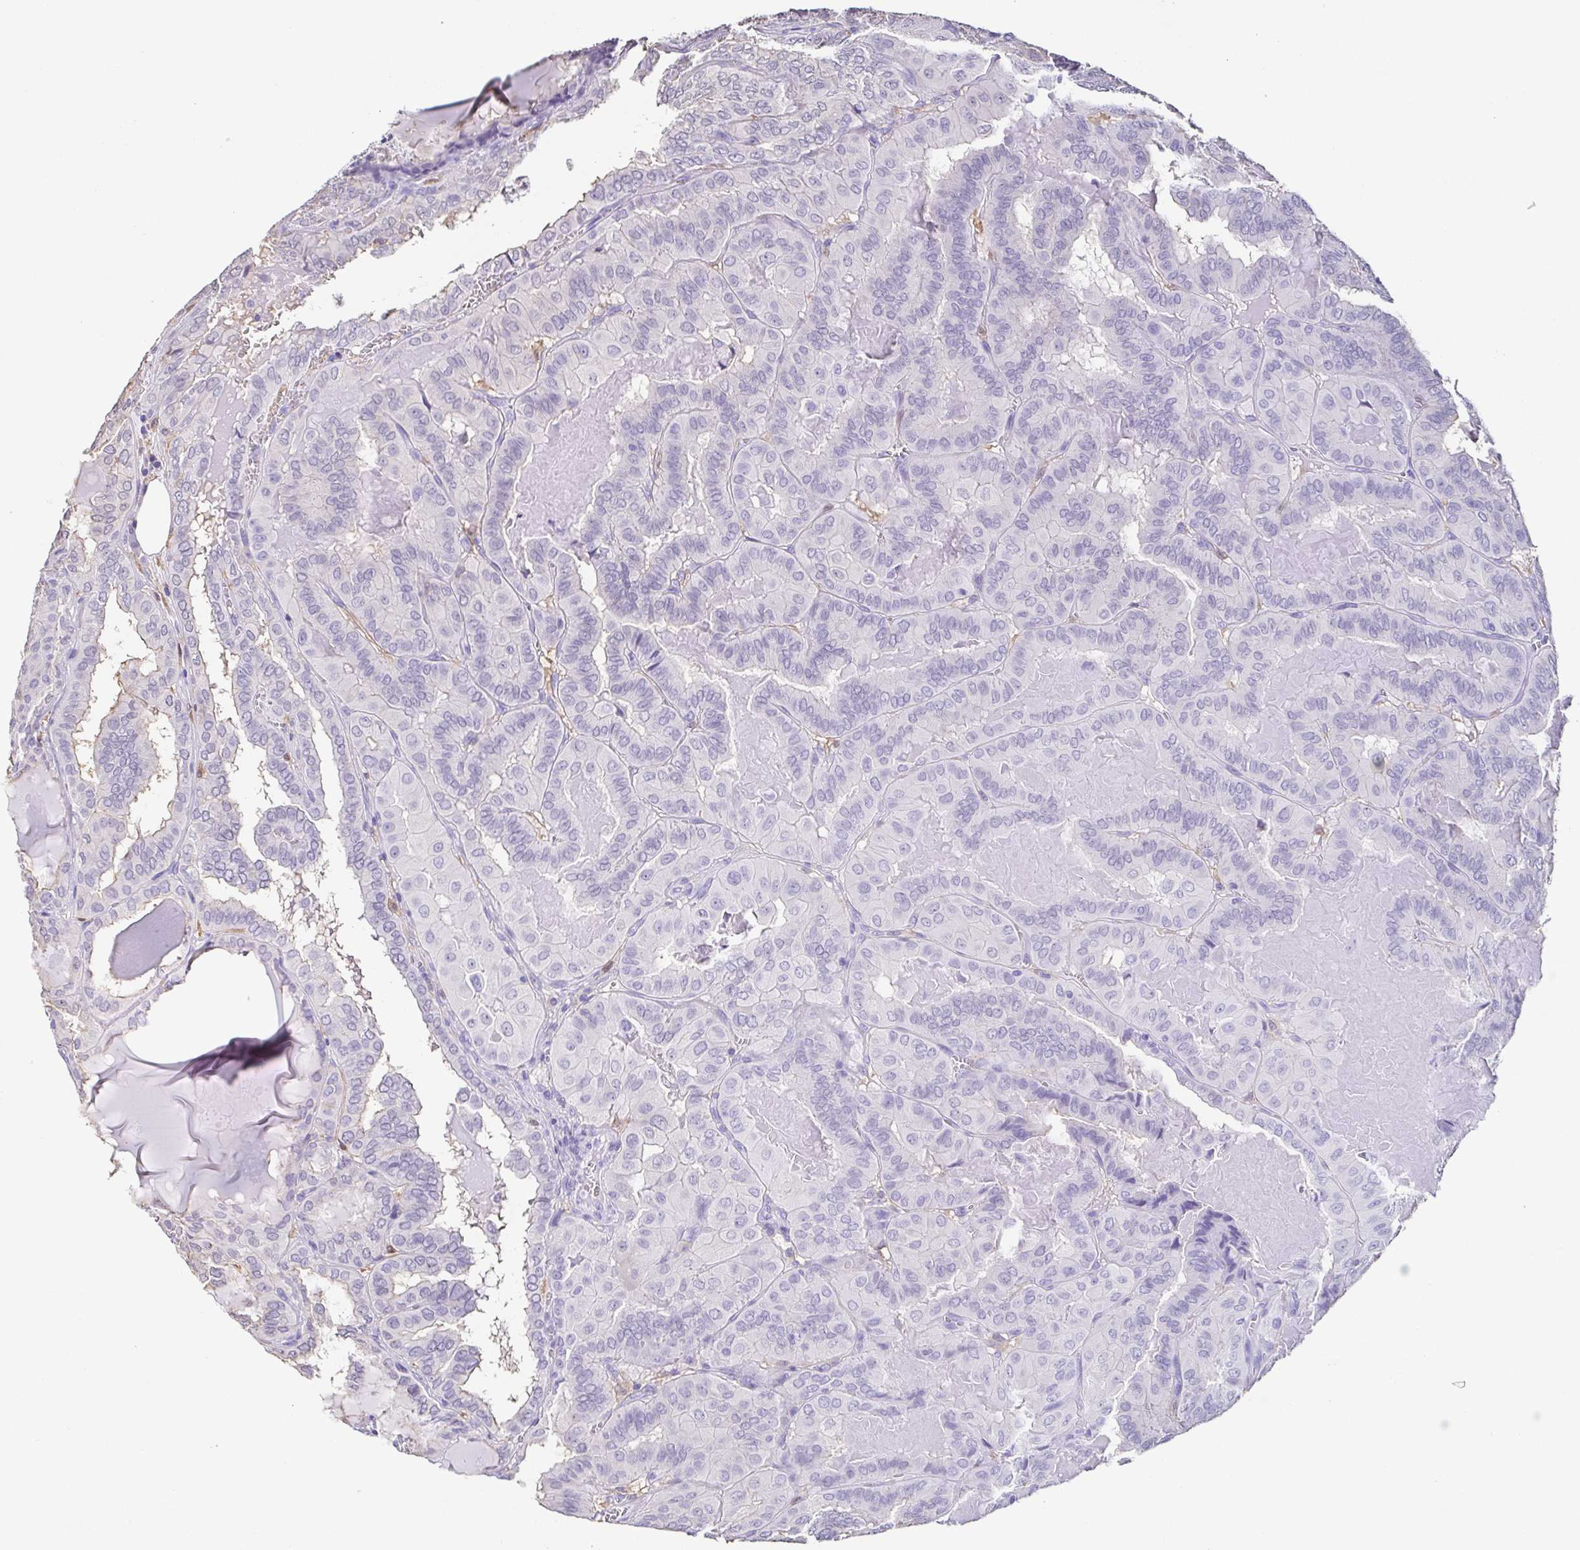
{"staining": {"intensity": "negative", "quantity": "none", "location": "none"}, "tissue": "thyroid cancer", "cell_type": "Tumor cells", "image_type": "cancer", "snomed": [{"axis": "morphology", "description": "Papillary adenocarcinoma, NOS"}, {"axis": "topography", "description": "Thyroid gland"}], "caption": "A high-resolution image shows immunohistochemistry staining of thyroid cancer (papillary adenocarcinoma), which displays no significant staining in tumor cells.", "gene": "ANXA10", "patient": {"sex": "female", "age": 46}}